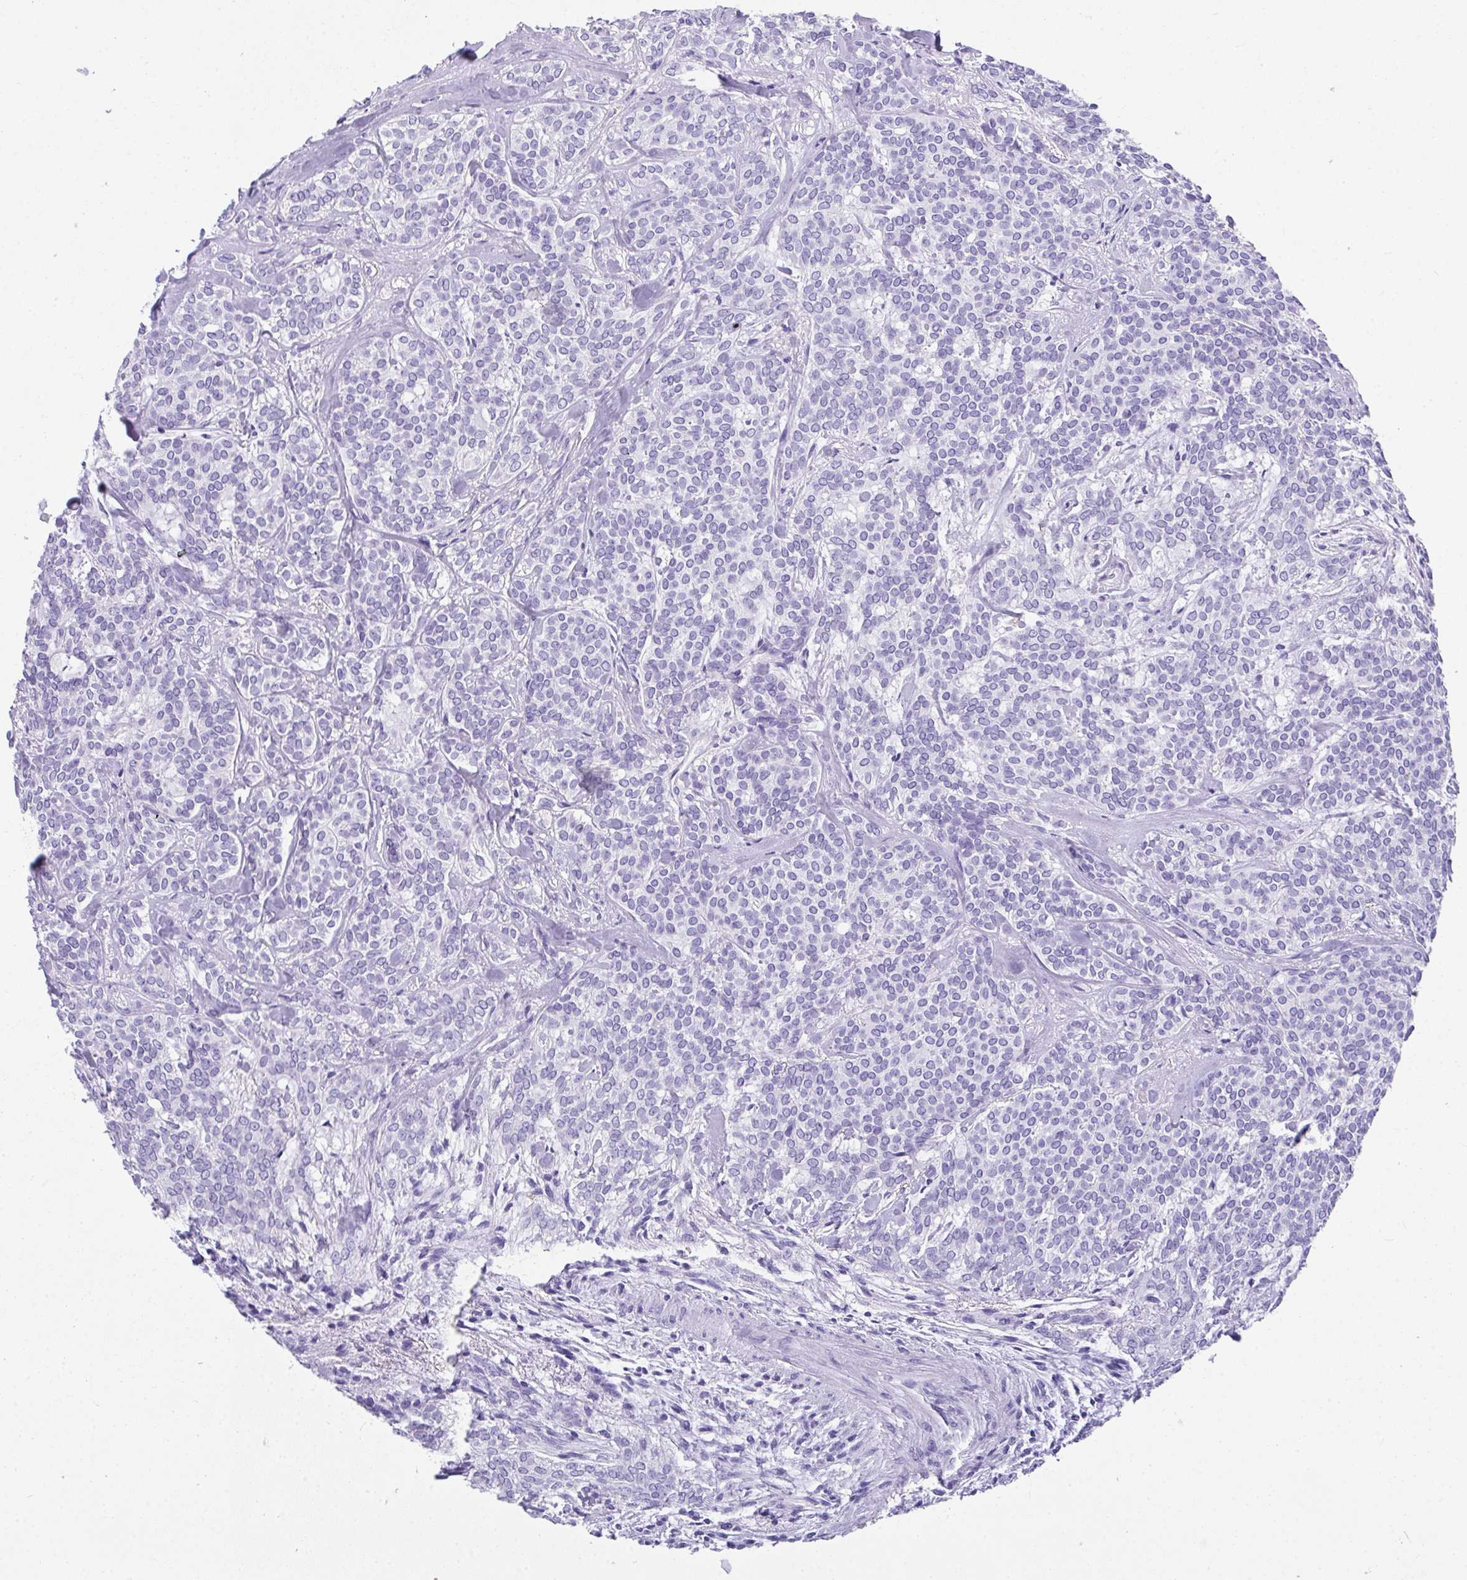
{"staining": {"intensity": "negative", "quantity": "none", "location": "none"}, "tissue": "head and neck cancer", "cell_type": "Tumor cells", "image_type": "cancer", "snomed": [{"axis": "morphology", "description": "Adenocarcinoma, NOS"}, {"axis": "topography", "description": "Head-Neck"}], "caption": "The IHC photomicrograph has no significant positivity in tumor cells of head and neck adenocarcinoma tissue.", "gene": "AVIL", "patient": {"sex": "female", "age": 57}}